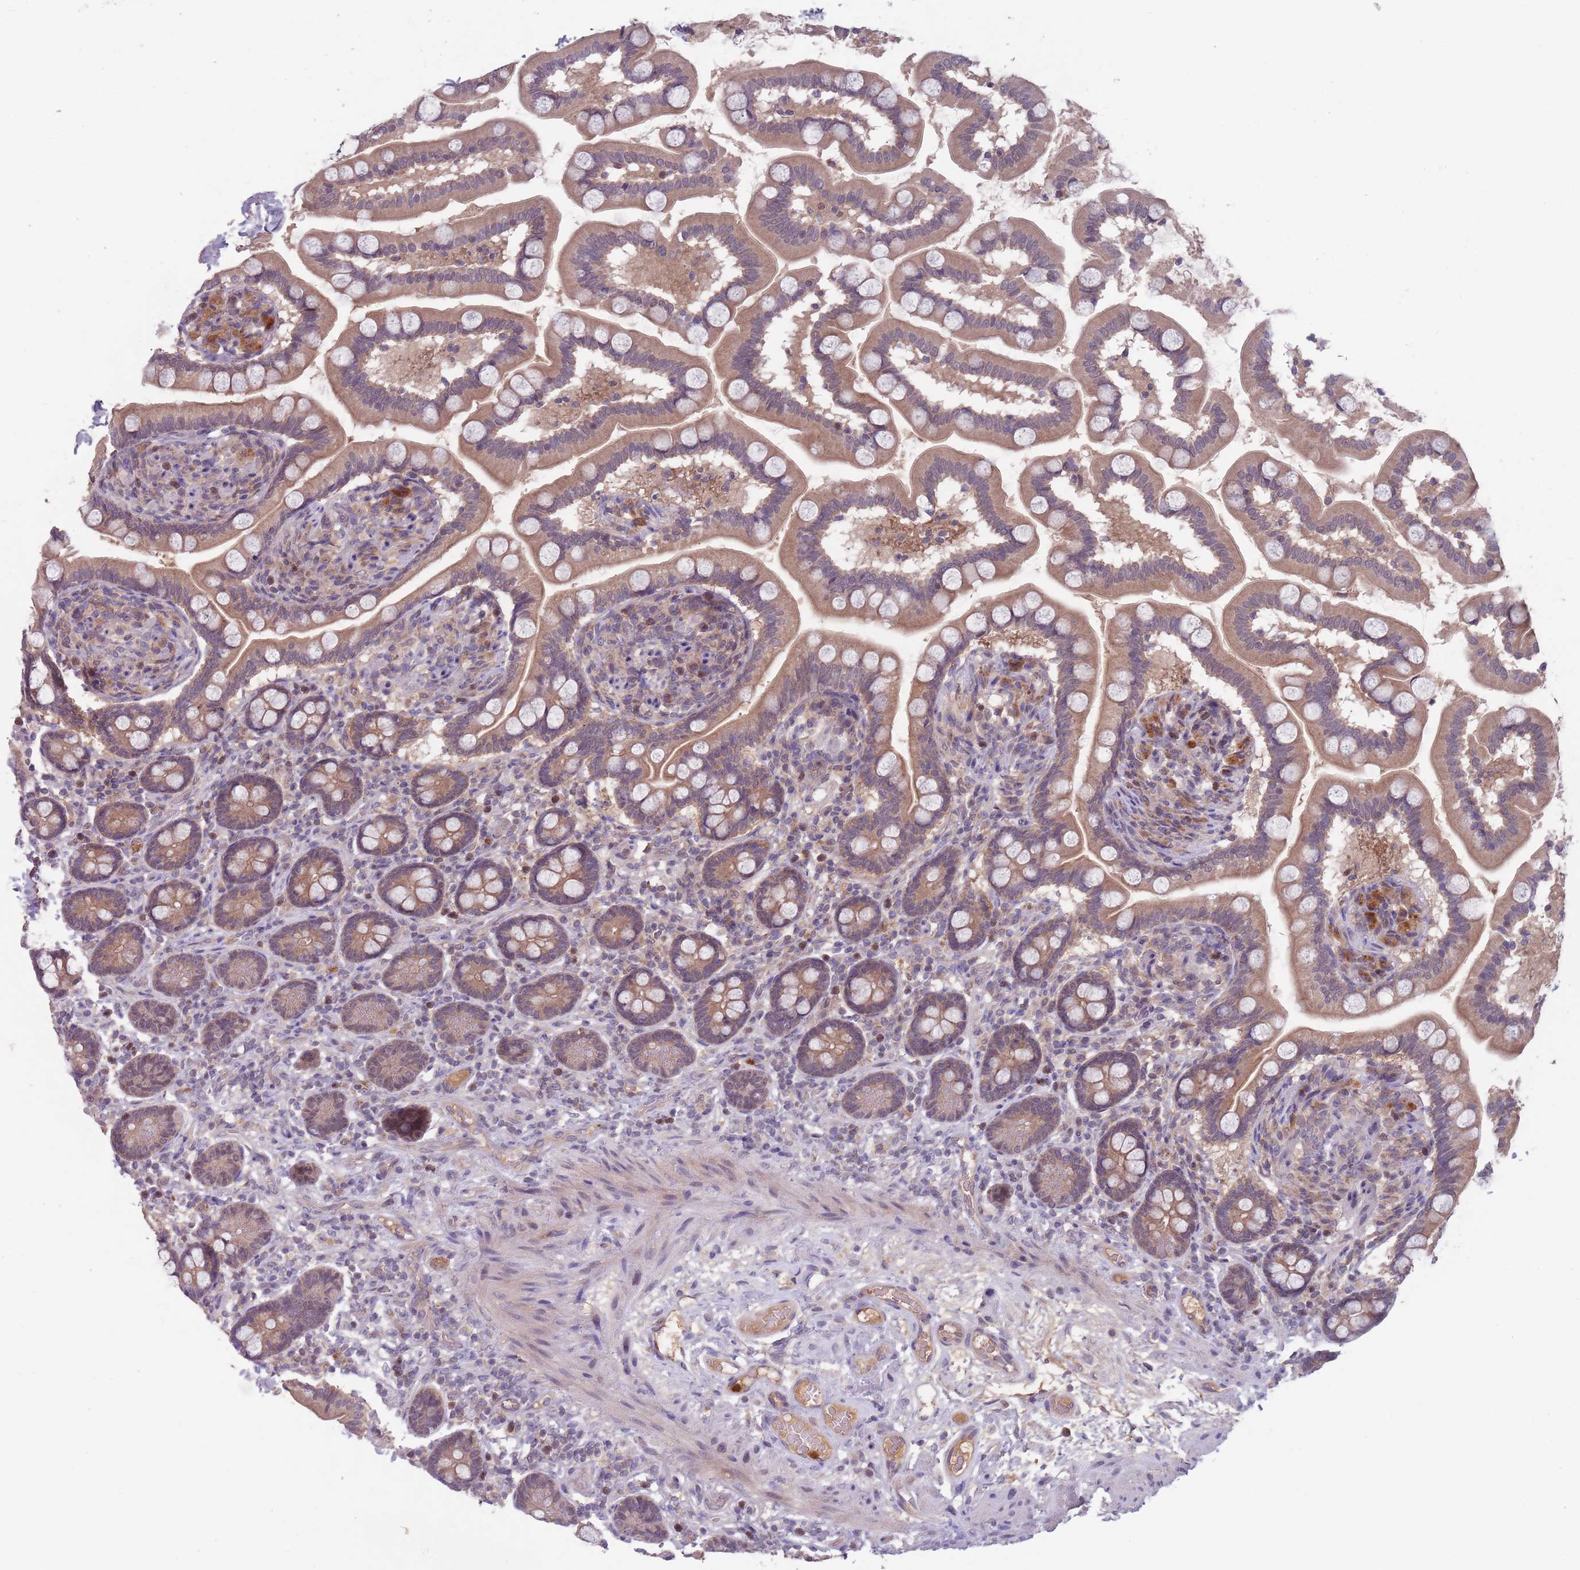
{"staining": {"intensity": "moderate", "quantity": ">75%", "location": "cytoplasmic/membranous"}, "tissue": "small intestine", "cell_type": "Glandular cells", "image_type": "normal", "snomed": [{"axis": "morphology", "description": "Normal tissue, NOS"}, {"axis": "topography", "description": "Small intestine"}], "caption": "Immunohistochemistry (IHC) photomicrograph of unremarkable small intestine stained for a protein (brown), which exhibits medium levels of moderate cytoplasmic/membranous expression in about >75% of glandular cells.", "gene": "TYW1B", "patient": {"sex": "female", "age": 64}}